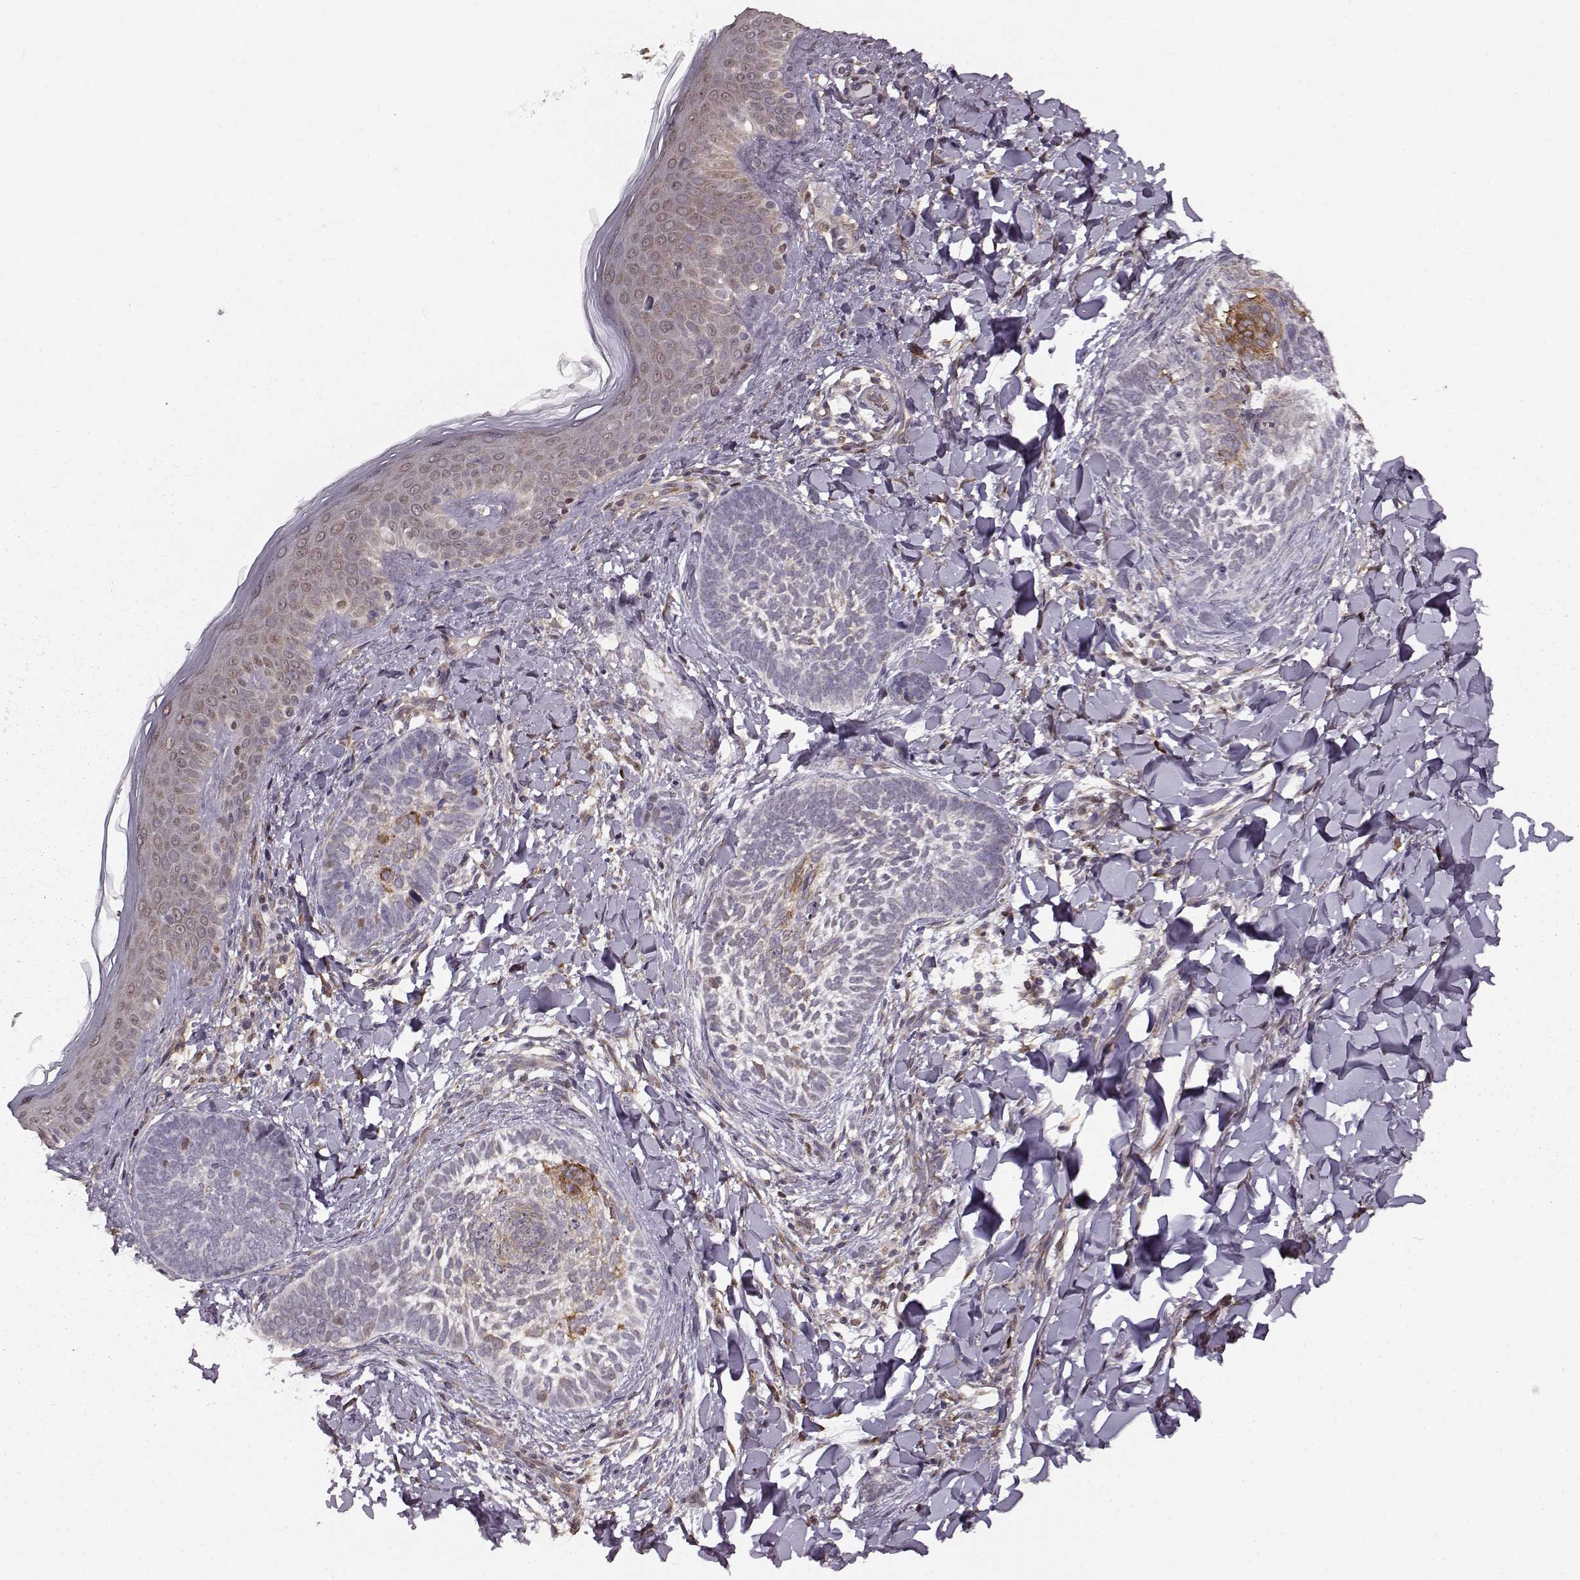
{"staining": {"intensity": "moderate", "quantity": "<25%", "location": "nuclear"}, "tissue": "skin cancer", "cell_type": "Tumor cells", "image_type": "cancer", "snomed": [{"axis": "morphology", "description": "Normal tissue, NOS"}, {"axis": "morphology", "description": "Basal cell carcinoma"}, {"axis": "topography", "description": "Skin"}], "caption": "This micrograph exhibits IHC staining of human skin cancer, with low moderate nuclear expression in approximately <25% of tumor cells.", "gene": "KLF6", "patient": {"sex": "male", "age": 46}}